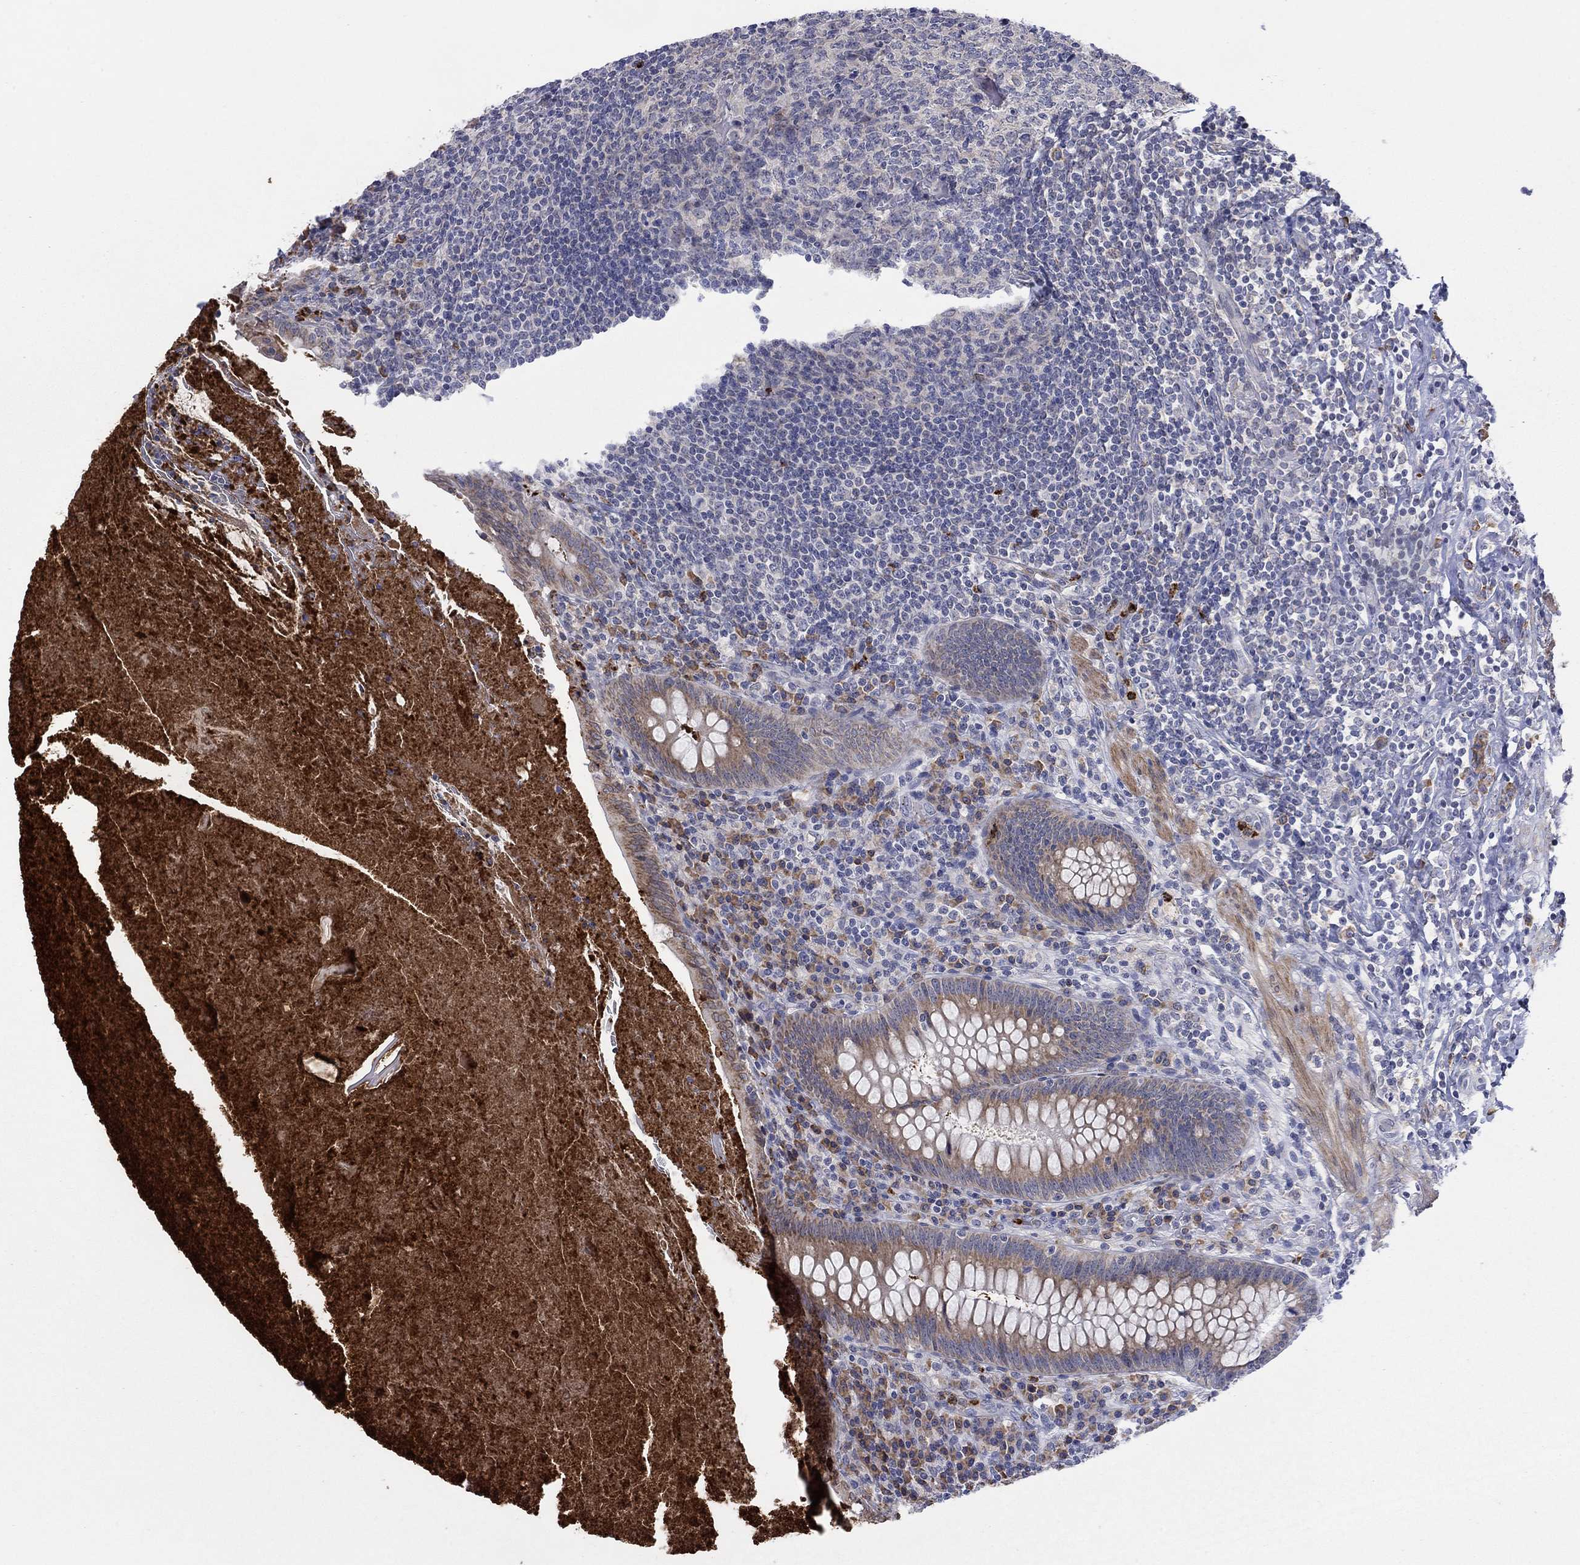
{"staining": {"intensity": "moderate", "quantity": "25%-75%", "location": "cytoplasmic/membranous"}, "tissue": "appendix", "cell_type": "Glandular cells", "image_type": "normal", "snomed": [{"axis": "morphology", "description": "Normal tissue, NOS"}, {"axis": "topography", "description": "Appendix"}], "caption": "Protein analysis of unremarkable appendix displays moderate cytoplasmic/membranous staining in about 25%-75% of glandular cells. (Brightfield microscopy of DAB IHC at high magnification).", "gene": "MTRFR", "patient": {"sex": "male", "age": 47}}